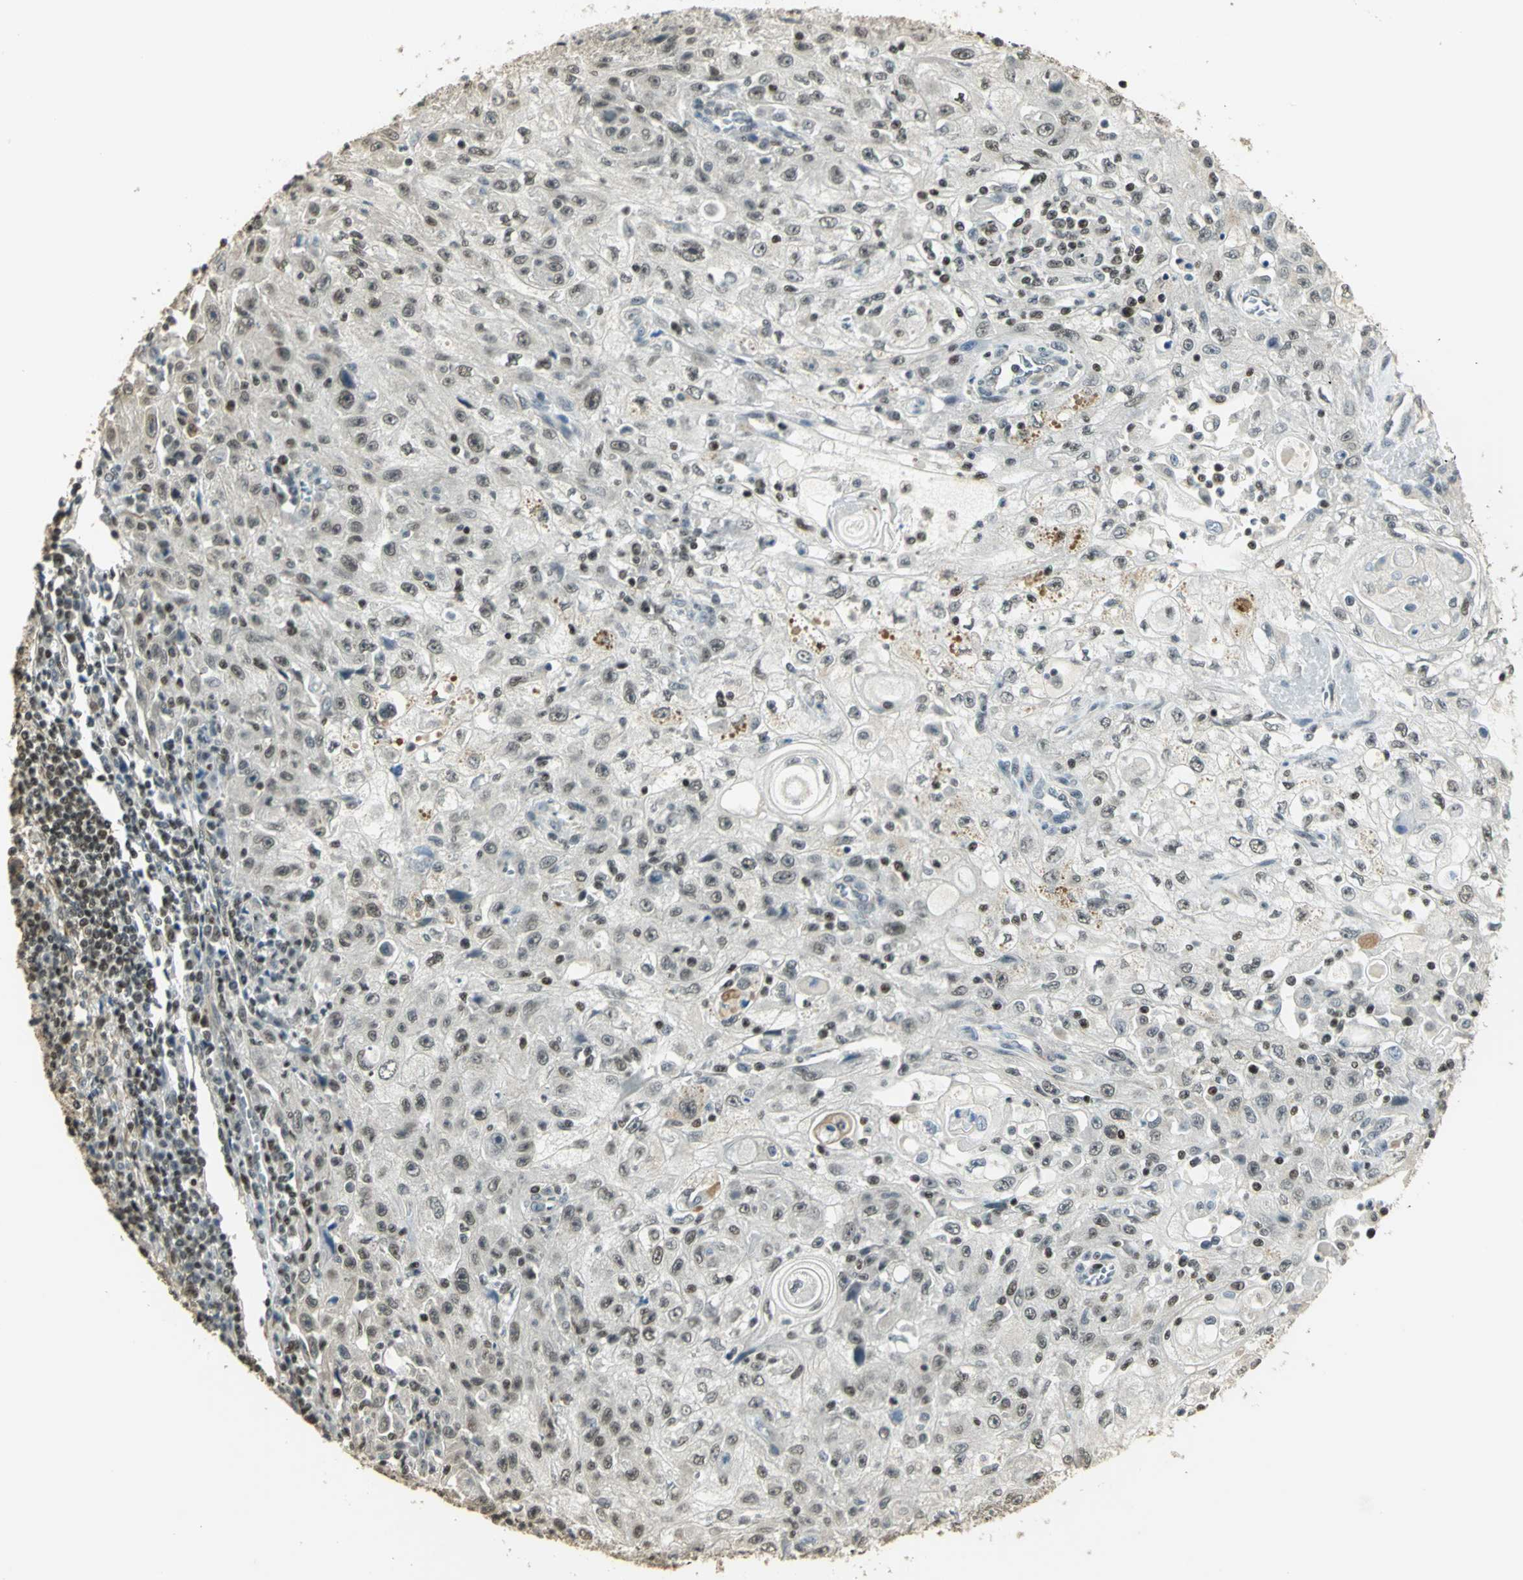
{"staining": {"intensity": "weak", "quantity": "25%-75%", "location": "nuclear"}, "tissue": "skin cancer", "cell_type": "Tumor cells", "image_type": "cancer", "snomed": [{"axis": "morphology", "description": "Squamous cell carcinoma, NOS"}, {"axis": "topography", "description": "Skin"}], "caption": "Protein staining of skin cancer tissue demonstrates weak nuclear staining in about 25%-75% of tumor cells.", "gene": "ELF1", "patient": {"sex": "male", "age": 75}}